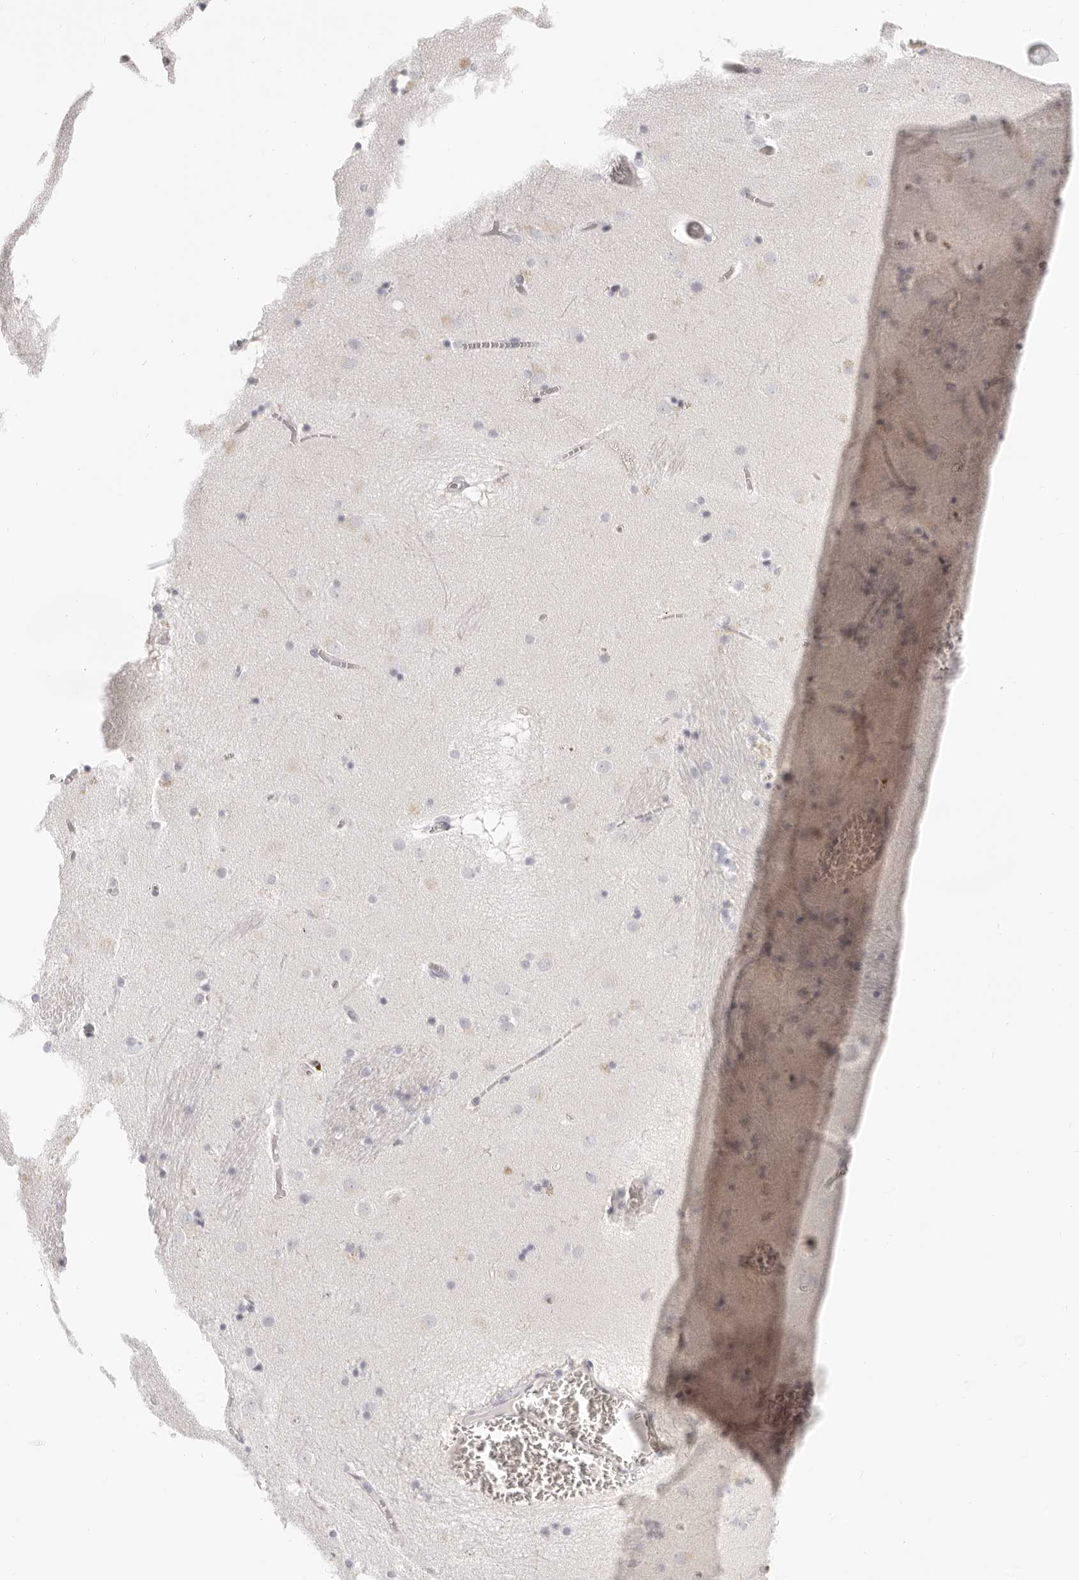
{"staining": {"intensity": "negative", "quantity": "none", "location": "none"}, "tissue": "caudate", "cell_type": "Glial cells", "image_type": "normal", "snomed": [{"axis": "morphology", "description": "Normal tissue, NOS"}, {"axis": "topography", "description": "Lateral ventricle wall"}], "caption": "Glial cells show no significant staining in normal caudate.", "gene": "FABP1", "patient": {"sex": "male", "age": 70}}